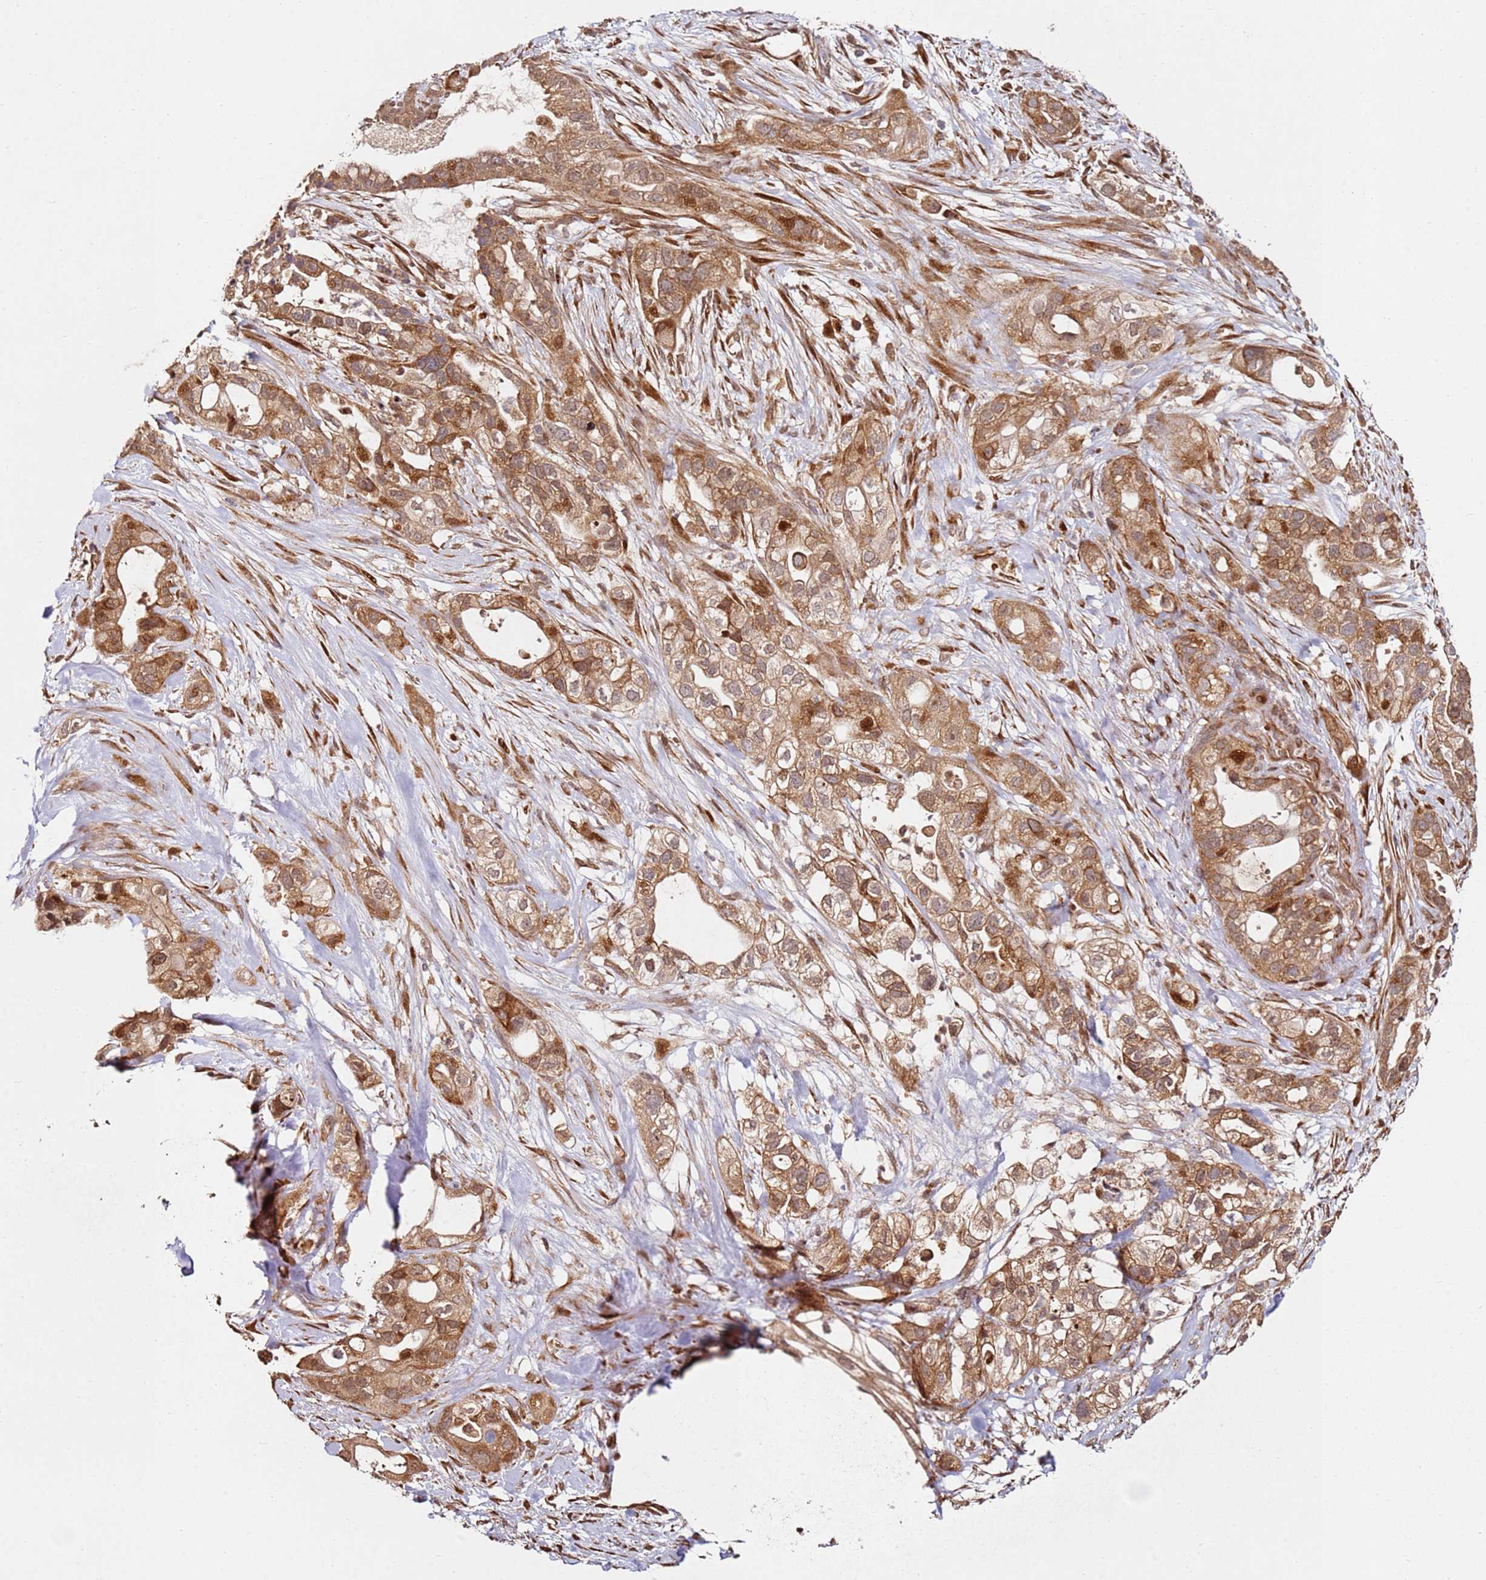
{"staining": {"intensity": "moderate", "quantity": ">75%", "location": "cytoplasmic/membranous,nuclear"}, "tissue": "pancreatic cancer", "cell_type": "Tumor cells", "image_type": "cancer", "snomed": [{"axis": "morphology", "description": "Adenocarcinoma, NOS"}, {"axis": "topography", "description": "Pancreas"}], "caption": "Pancreatic adenocarcinoma tissue reveals moderate cytoplasmic/membranous and nuclear staining in approximately >75% of tumor cells The staining was performed using DAB, with brown indicating positive protein expression. Nuclei are stained blue with hematoxylin.", "gene": "RPS3A", "patient": {"sex": "male", "age": 44}}